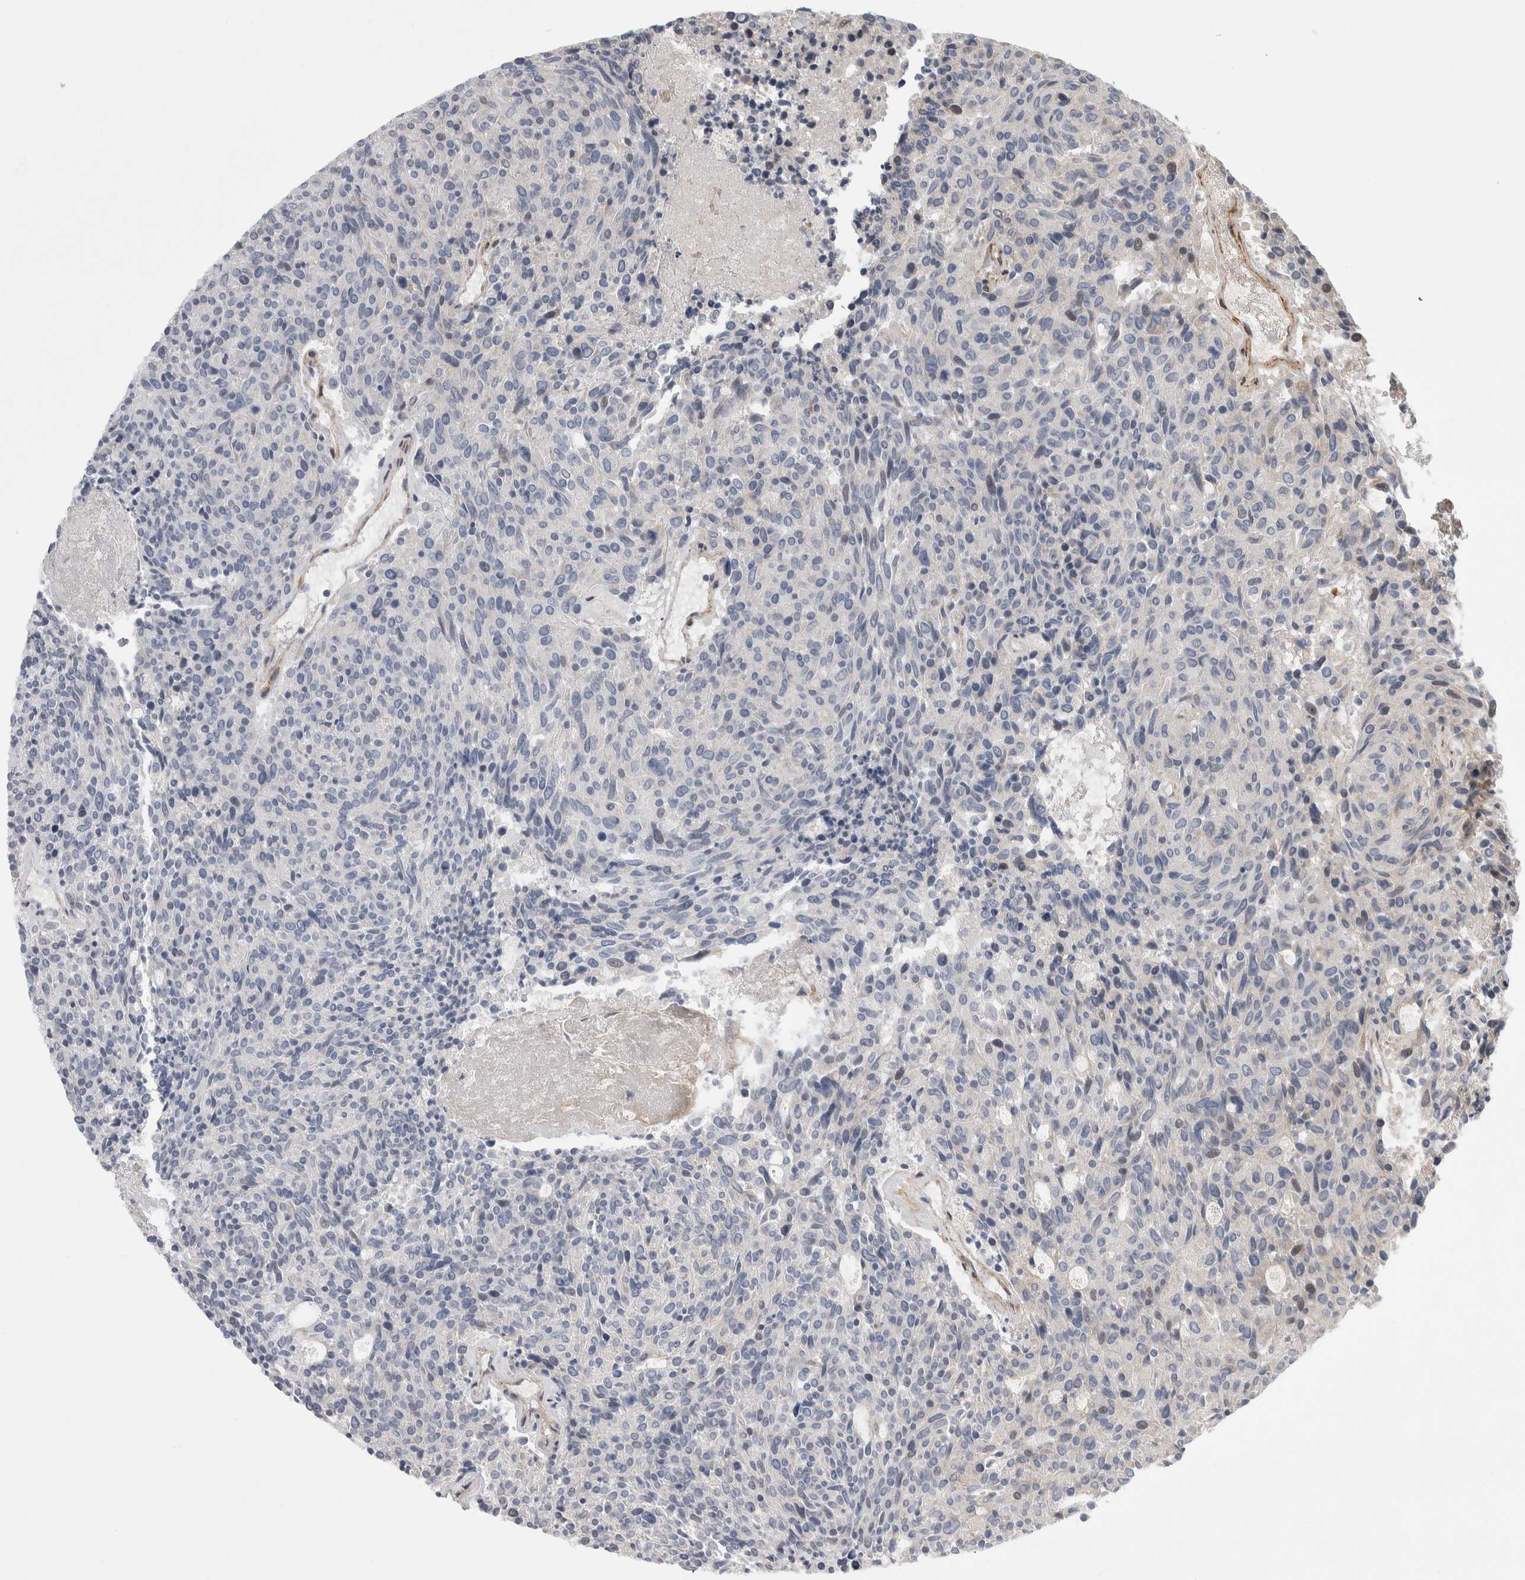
{"staining": {"intensity": "negative", "quantity": "none", "location": "none"}, "tissue": "carcinoid", "cell_type": "Tumor cells", "image_type": "cancer", "snomed": [{"axis": "morphology", "description": "Carcinoid, malignant, NOS"}, {"axis": "topography", "description": "Pancreas"}], "caption": "The image reveals no significant staining in tumor cells of carcinoid (malignant).", "gene": "PSMG3", "patient": {"sex": "female", "age": 54}}